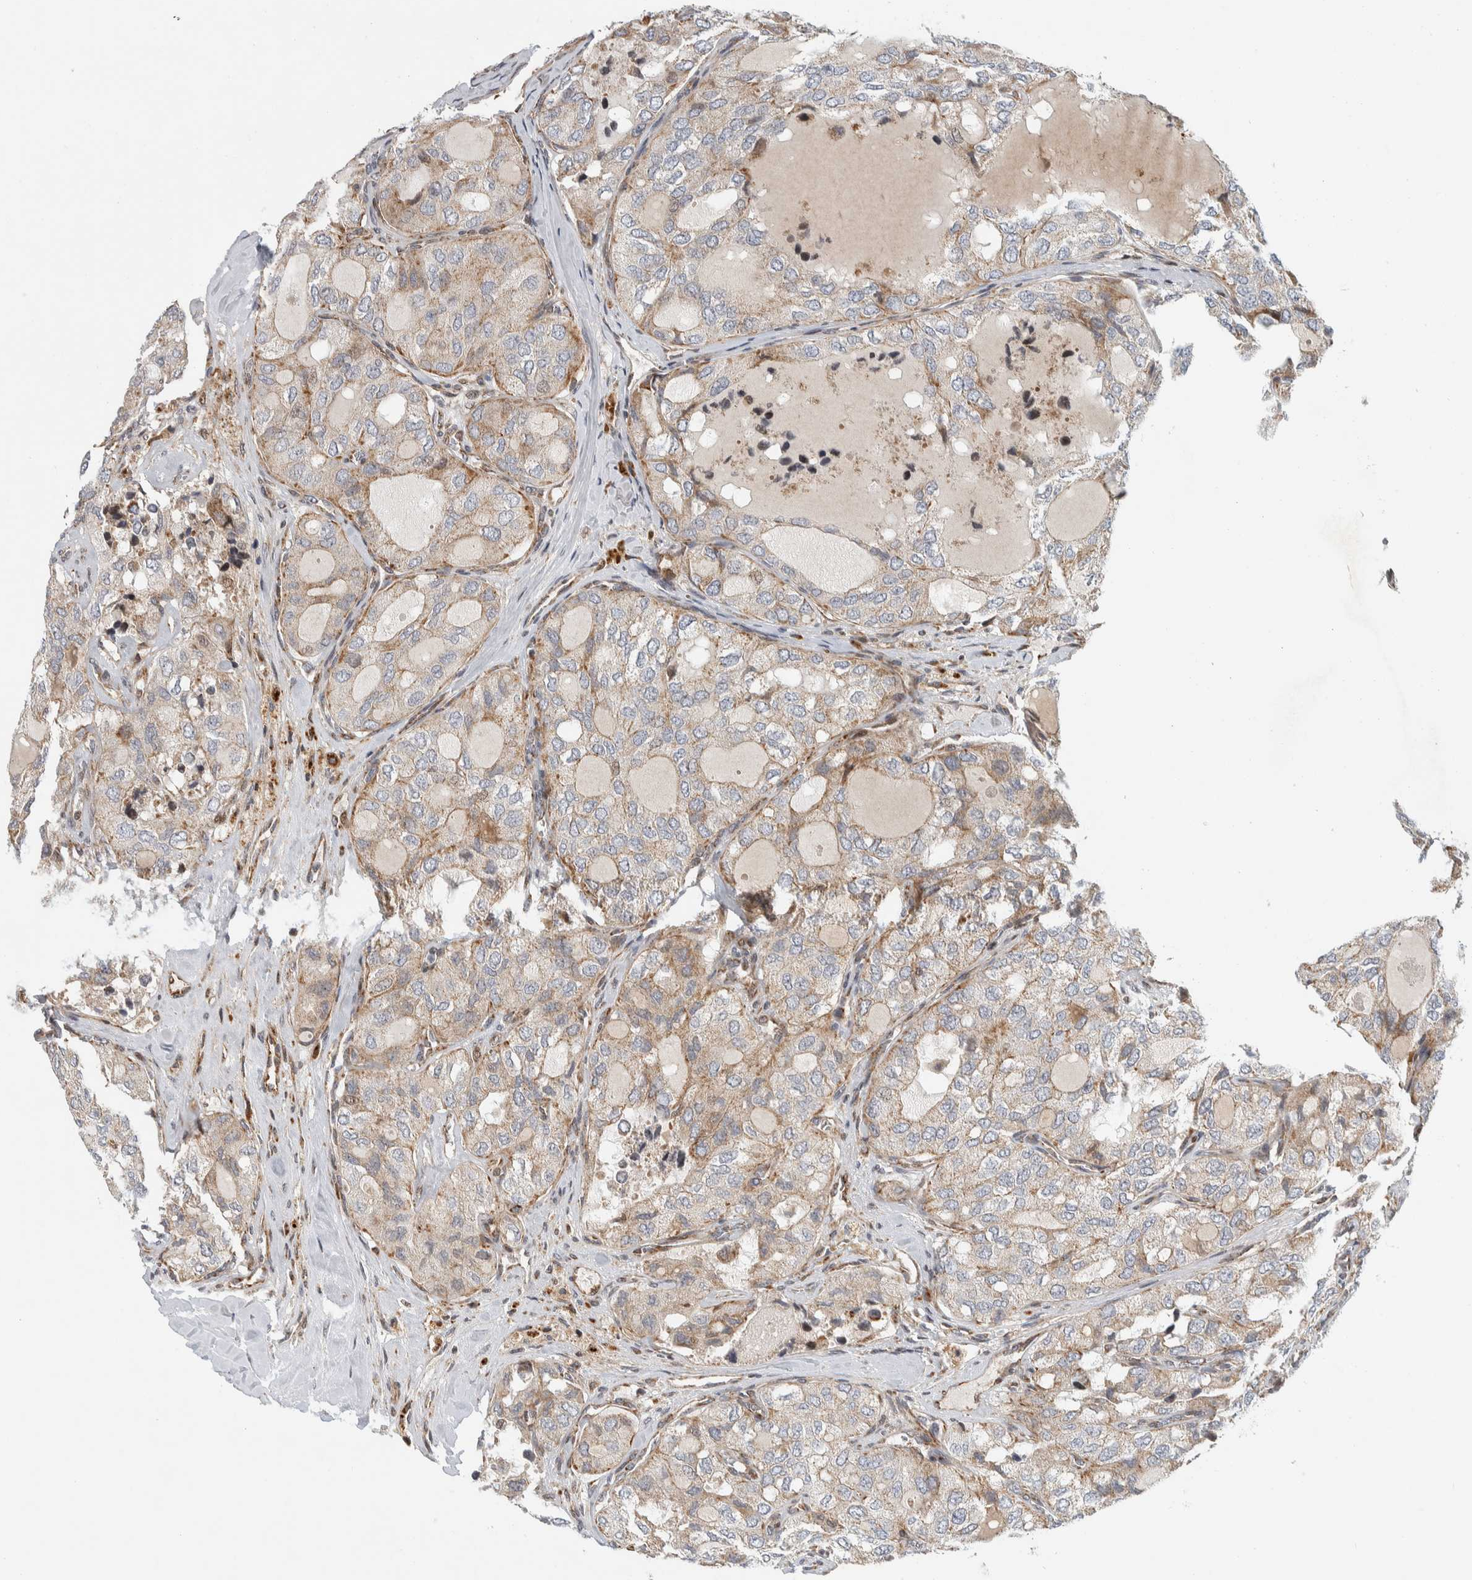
{"staining": {"intensity": "weak", "quantity": "25%-75%", "location": "cytoplasmic/membranous"}, "tissue": "thyroid cancer", "cell_type": "Tumor cells", "image_type": "cancer", "snomed": [{"axis": "morphology", "description": "Follicular adenoma carcinoma, NOS"}, {"axis": "topography", "description": "Thyroid gland"}], "caption": "Thyroid follicular adenoma carcinoma was stained to show a protein in brown. There is low levels of weak cytoplasmic/membranous staining in approximately 25%-75% of tumor cells. Nuclei are stained in blue.", "gene": "AFP", "patient": {"sex": "male", "age": 75}}